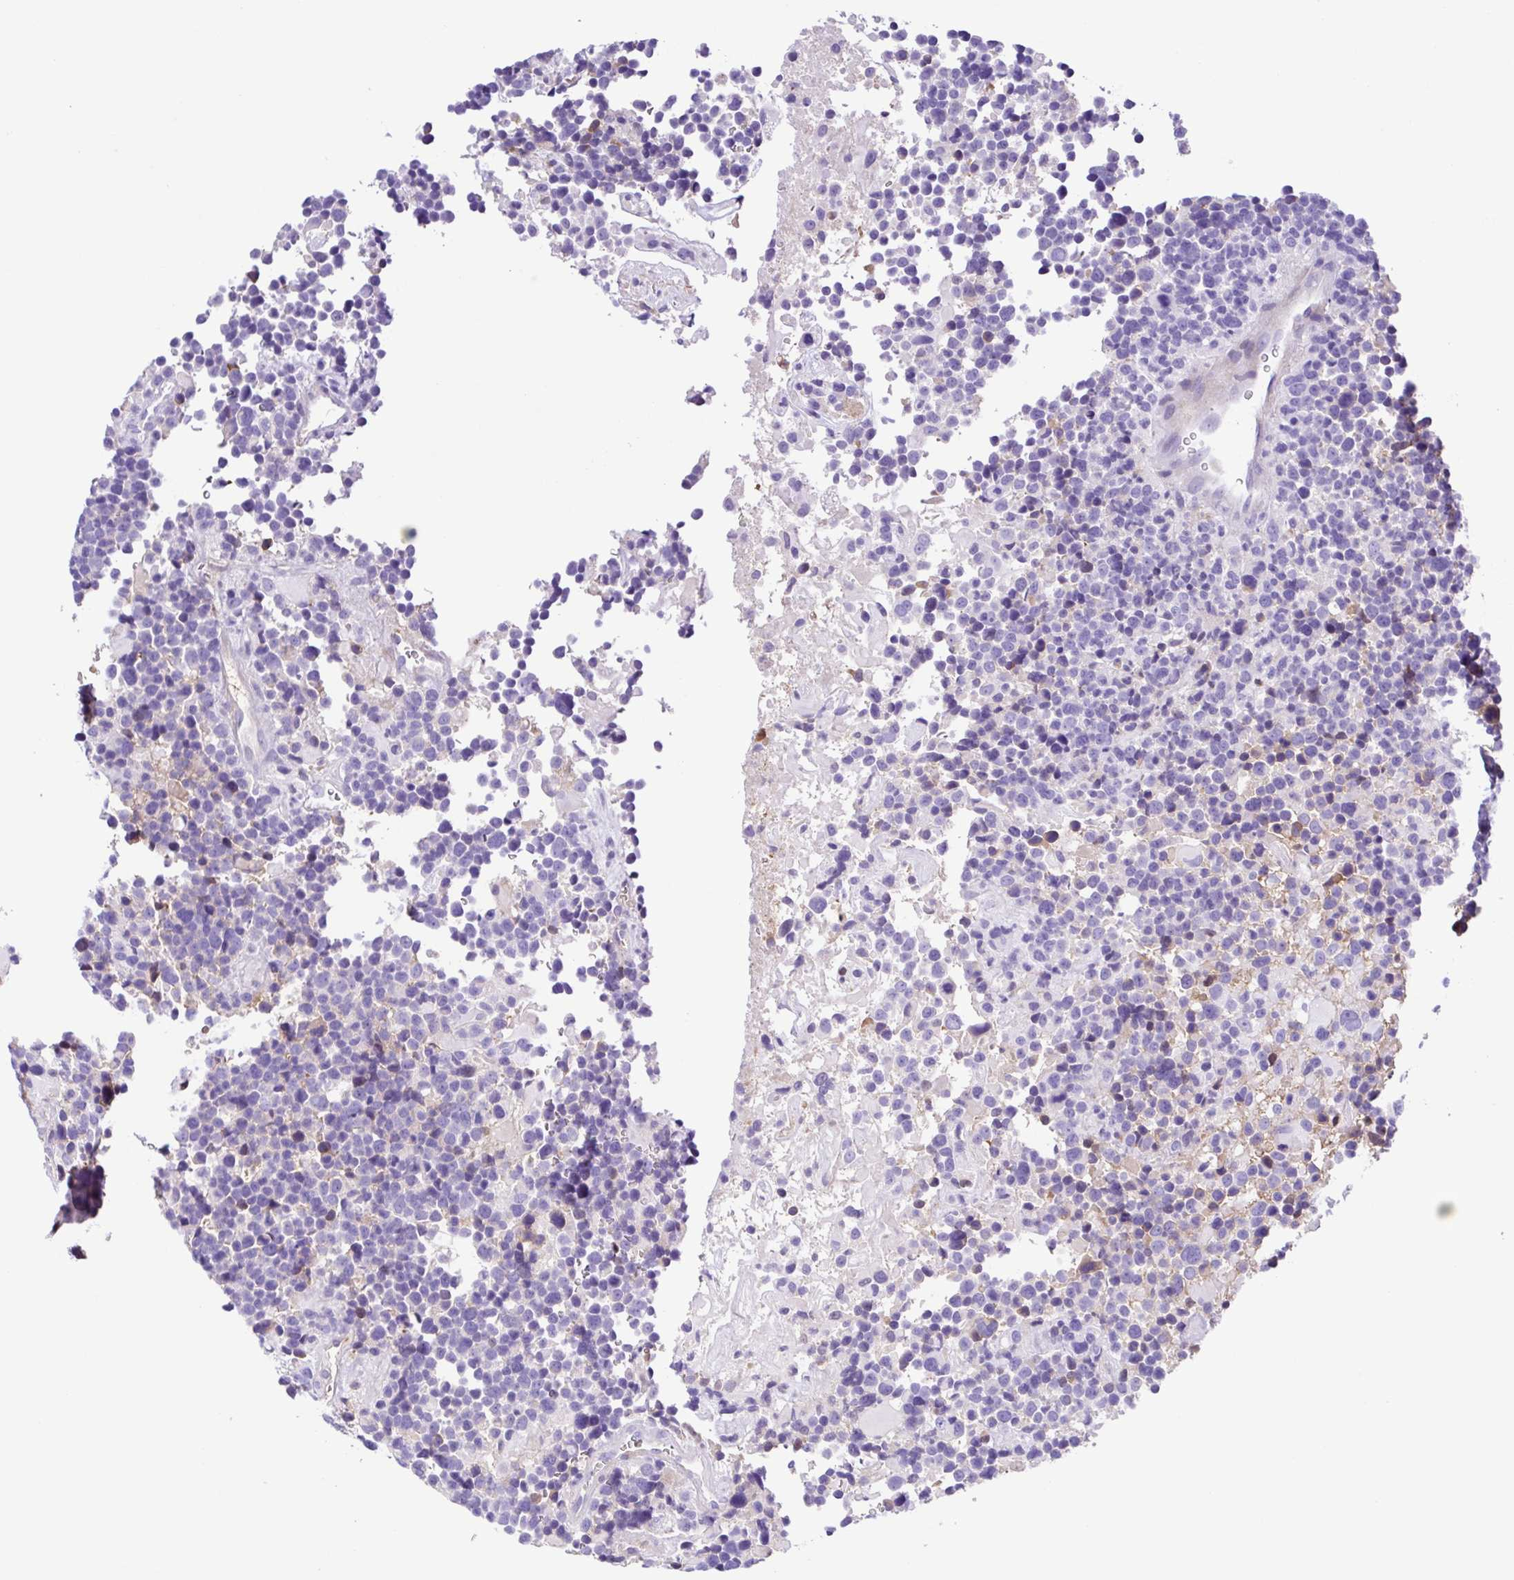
{"staining": {"intensity": "negative", "quantity": "none", "location": "none"}, "tissue": "glioma", "cell_type": "Tumor cells", "image_type": "cancer", "snomed": [{"axis": "morphology", "description": "Glioma, malignant, High grade"}, {"axis": "topography", "description": "Brain"}], "caption": "The immunohistochemistry (IHC) histopathology image has no significant expression in tumor cells of malignant glioma (high-grade) tissue.", "gene": "IGFL1", "patient": {"sex": "male", "age": 33}}